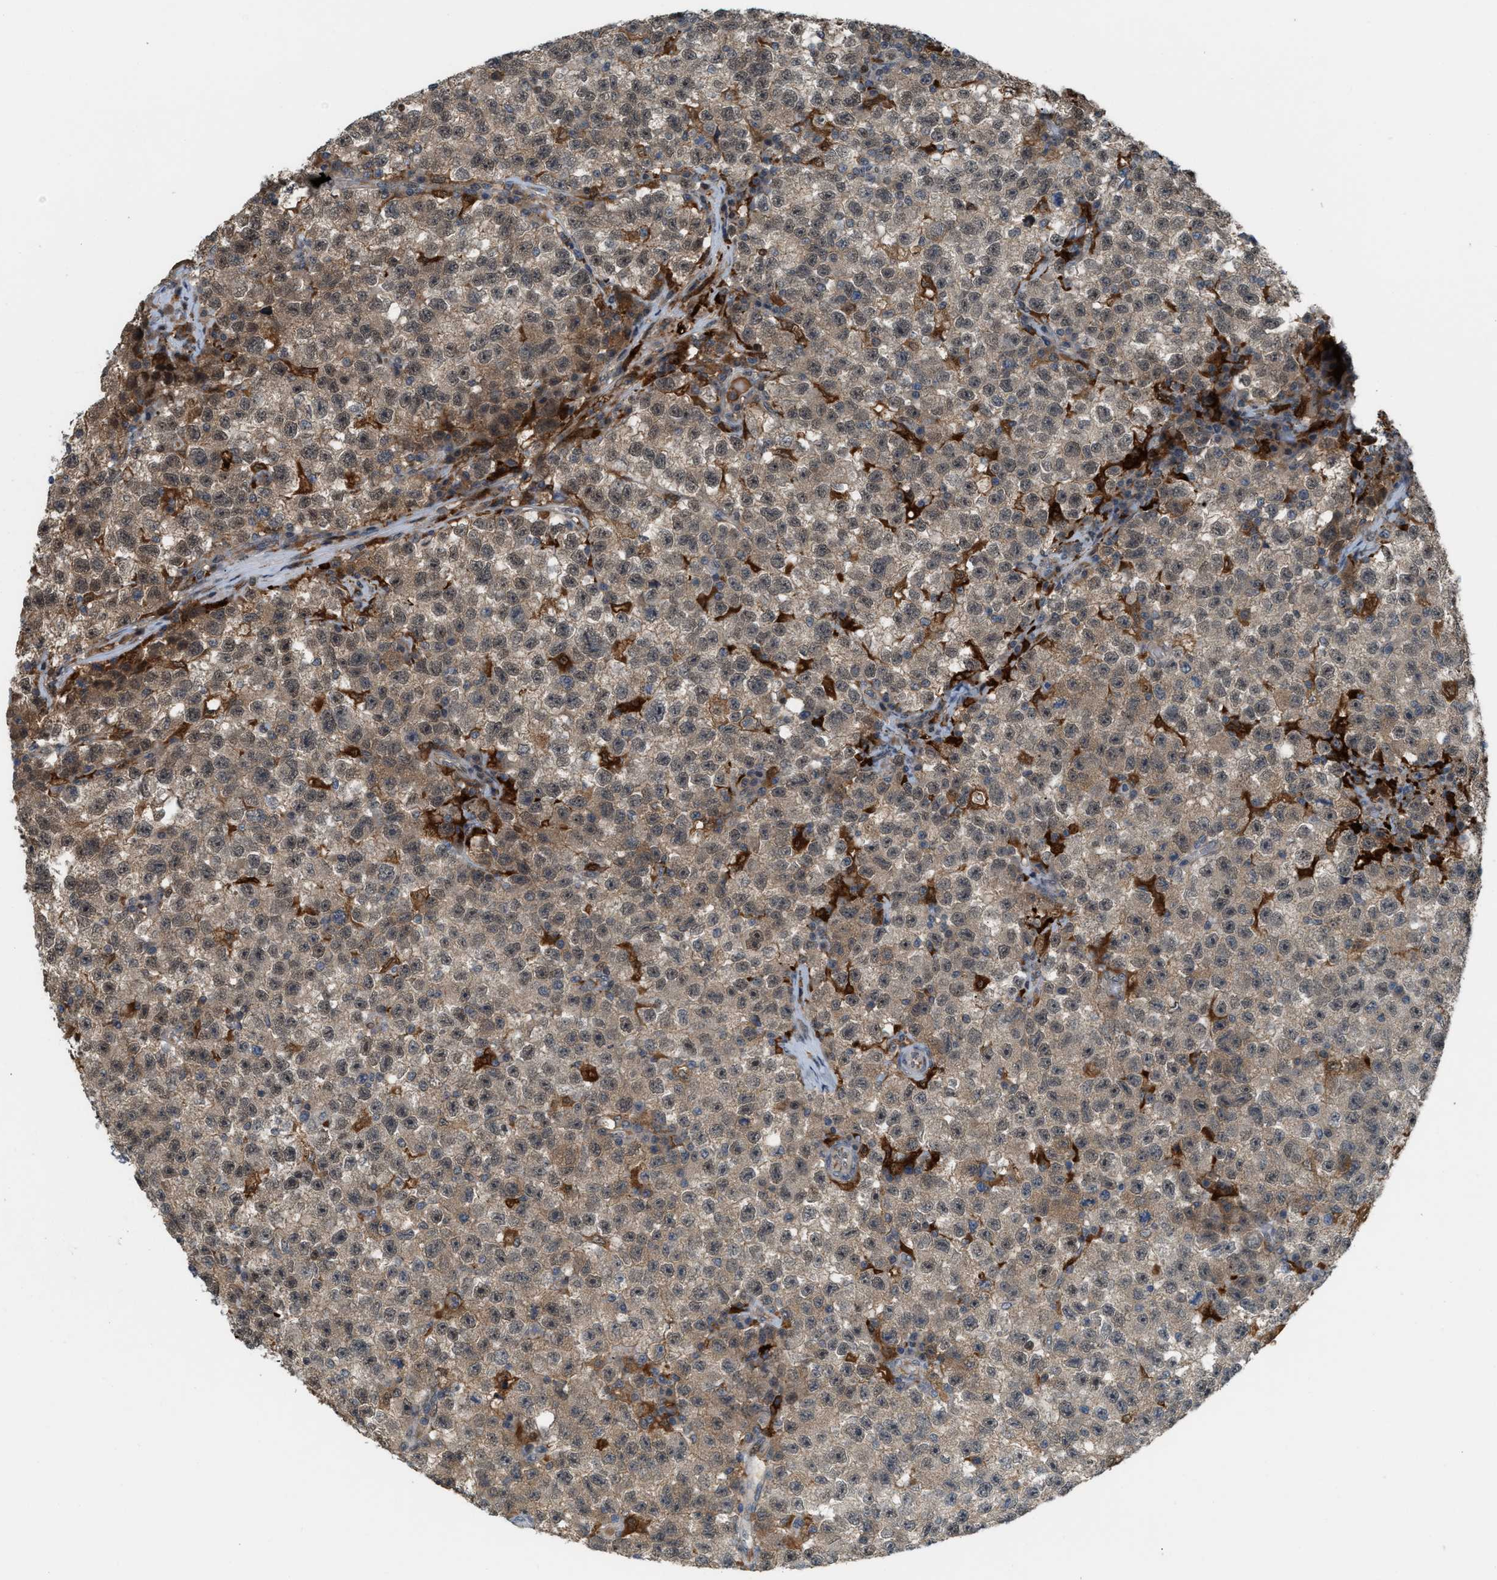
{"staining": {"intensity": "weak", "quantity": ">75%", "location": "cytoplasmic/membranous,nuclear"}, "tissue": "testis cancer", "cell_type": "Tumor cells", "image_type": "cancer", "snomed": [{"axis": "morphology", "description": "Seminoma, NOS"}, {"axis": "topography", "description": "Testis"}], "caption": "A high-resolution micrograph shows immunohistochemistry staining of seminoma (testis), which shows weak cytoplasmic/membranous and nuclear staining in about >75% of tumor cells.", "gene": "RFFL", "patient": {"sex": "male", "age": 22}}